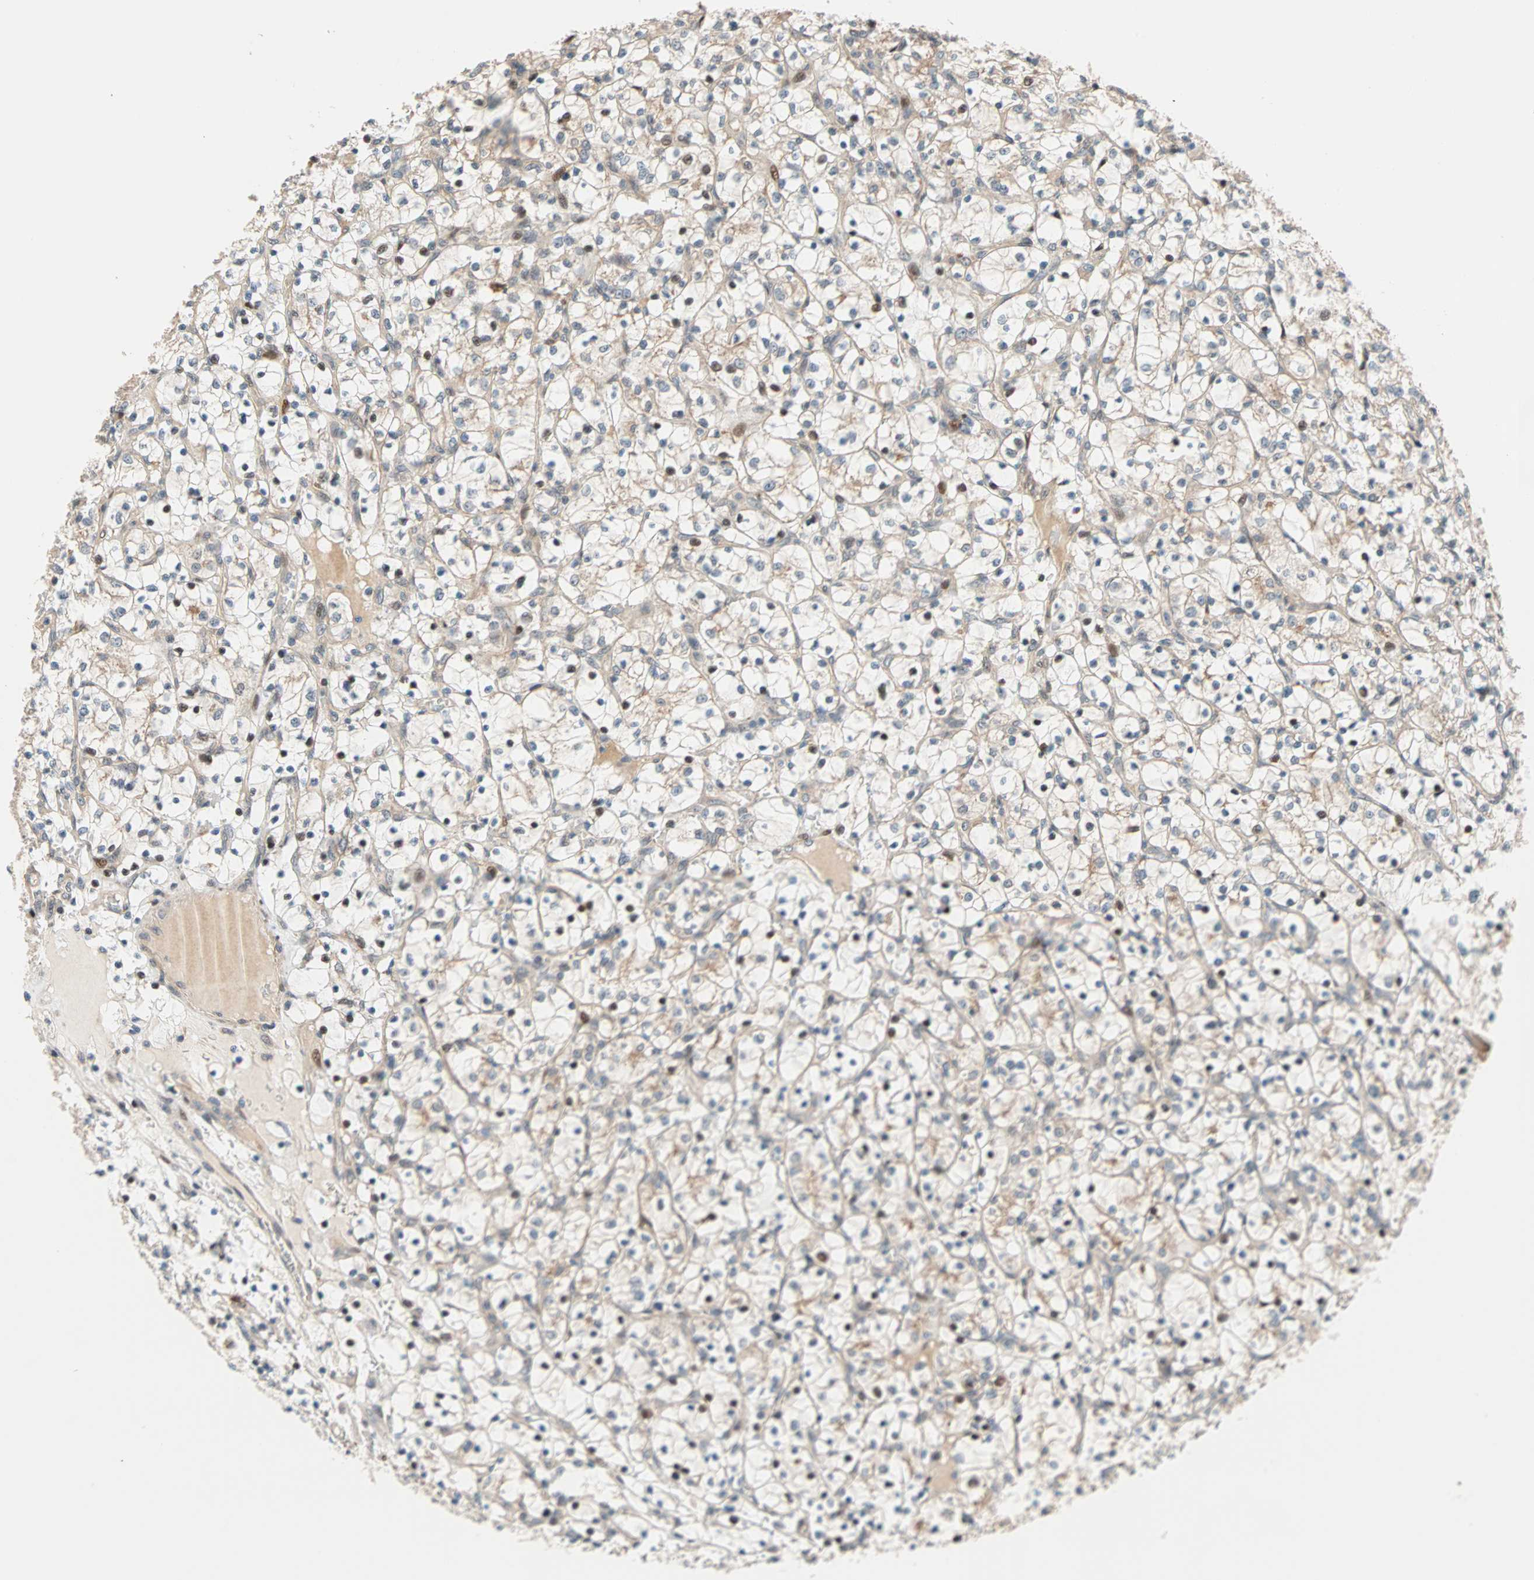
{"staining": {"intensity": "weak", "quantity": "25%-75%", "location": "cytoplasmic/membranous,nuclear"}, "tissue": "renal cancer", "cell_type": "Tumor cells", "image_type": "cancer", "snomed": [{"axis": "morphology", "description": "Adenocarcinoma, NOS"}, {"axis": "topography", "description": "Kidney"}], "caption": "IHC of human renal cancer displays low levels of weak cytoplasmic/membranous and nuclear positivity in approximately 25%-75% of tumor cells.", "gene": "HECW1", "patient": {"sex": "female", "age": 69}}